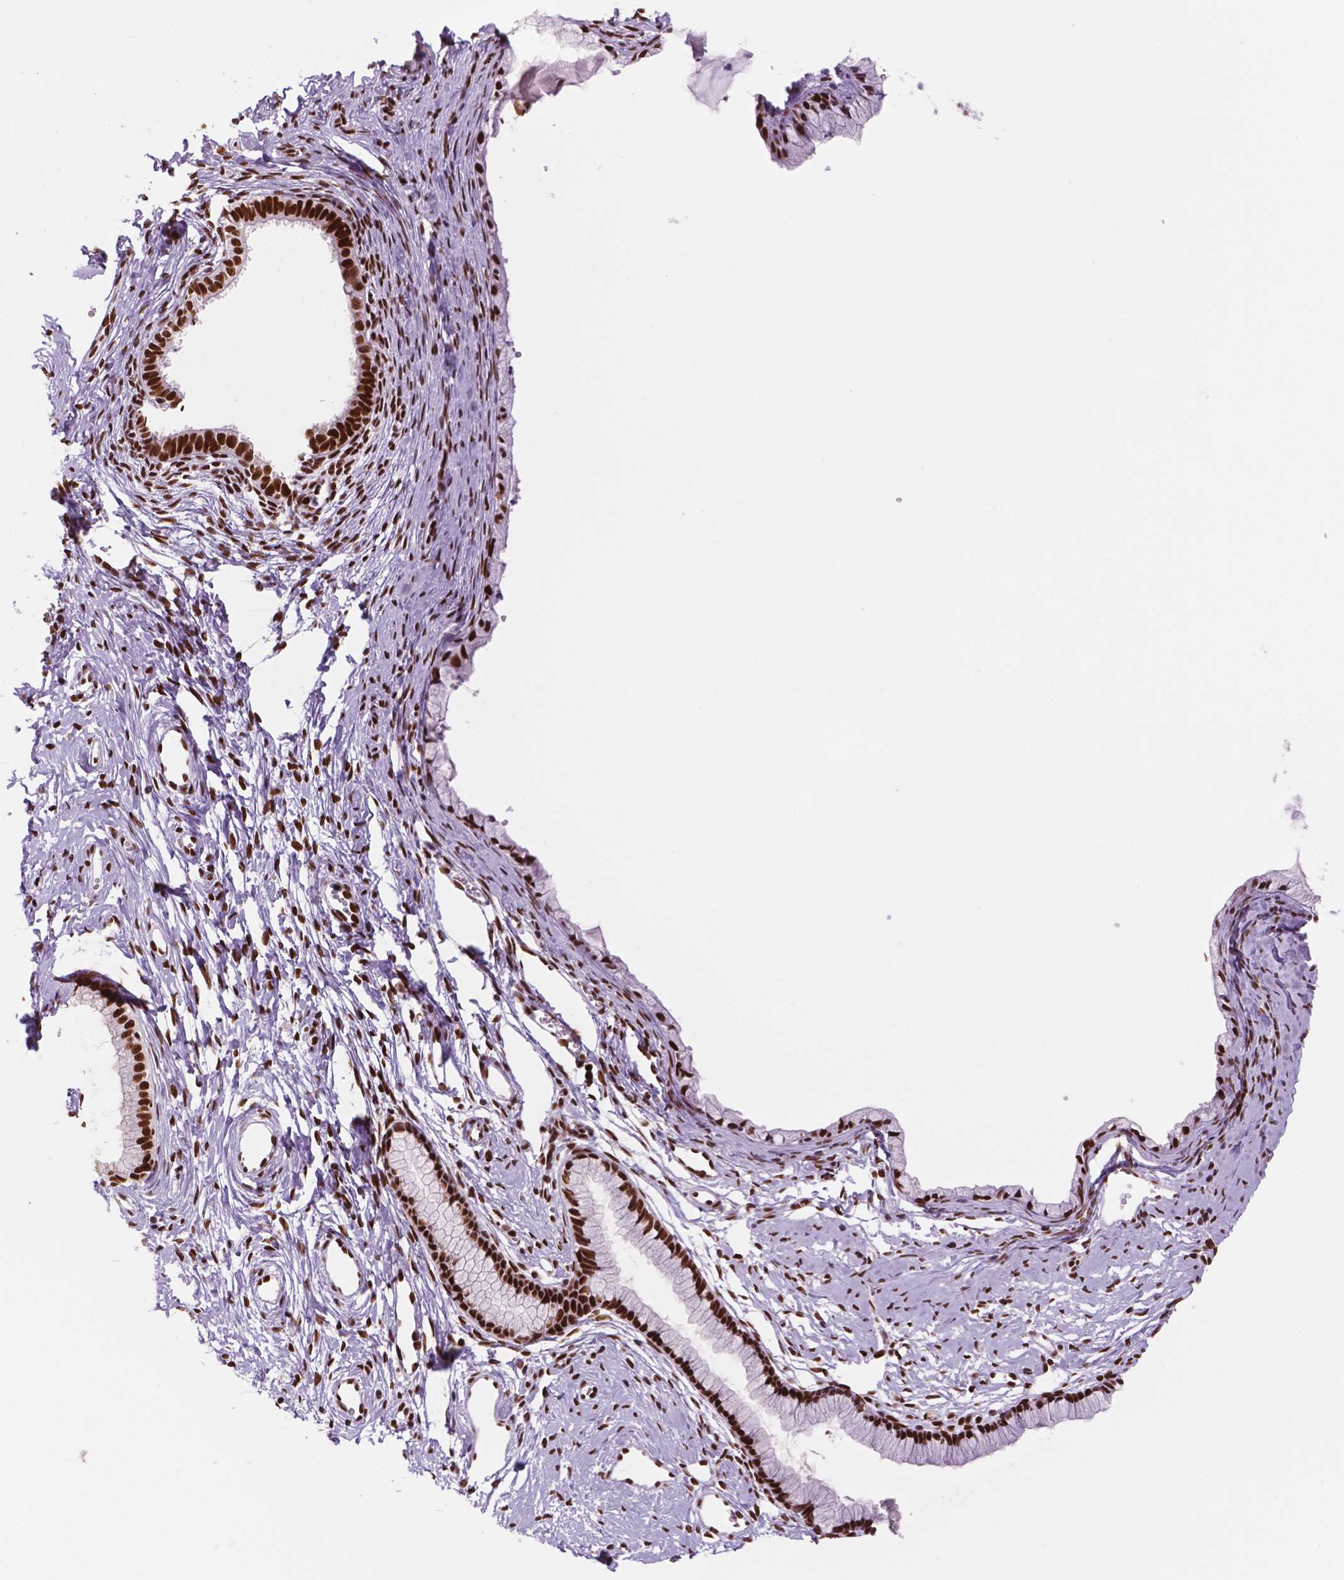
{"staining": {"intensity": "strong", "quantity": ">75%", "location": "nuclear"}, "tissue": "cervix", "cell_type": "Glandular cells", "image_type": "normal", "snomed": [{"axis": "morphology", "description": "Normal tissue, NOS"}, {"axis": "topography", "description": "Cervix"}], "caption": "Protein staining reveals strong nuclear expression in approximately >75% of glandular cells in unremarkable cervix. Using DAB (brown) and hematoxylin (blue) stains, captured at high magnification using brightfield microscopy.", "gene": "MSH6", "patient": {"sex": "female", "age": 40}}